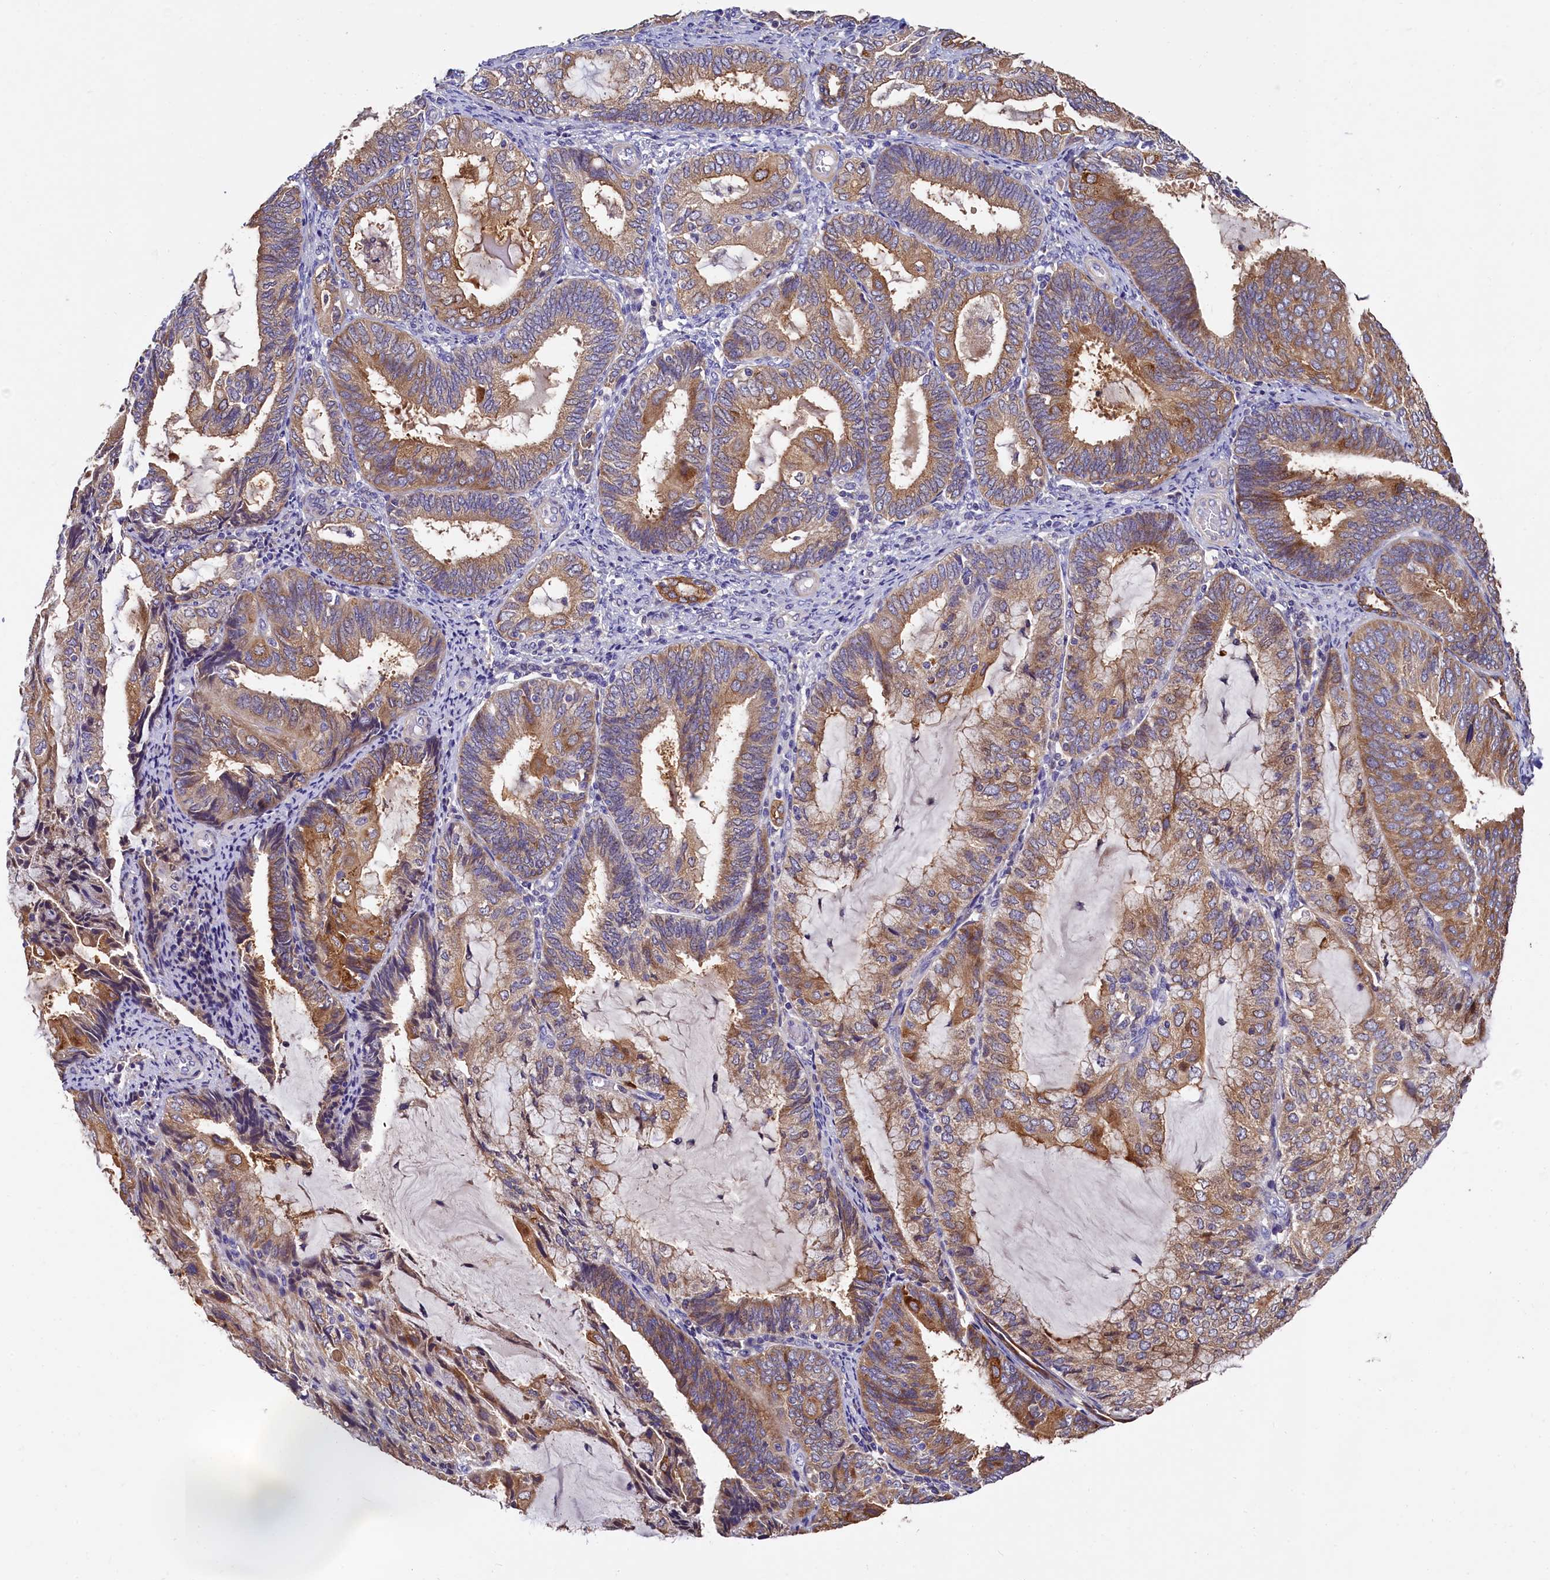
{"staining": {"intensity": "moderate", "quantity": "25%-75%", "location": "cytoplasmic/membranous"}, "tissue": "endometrial cancer", "cell_type": "Tumor cells", "image_type": "cancer", "snomed": [{"axis": "morphology", "description": "Adenocarcinoma, NOS"}, {"axis": "topography", "description": "Endometrium"}], "caption": "IHC of human endometrial cancer demonstrates medium levels of moderate cytoplasmic/membranous staining in approximately 25%-75% of tumor cells.", "gene": "EPS8L2", "patient": {"sex": "female", "age": 81}}